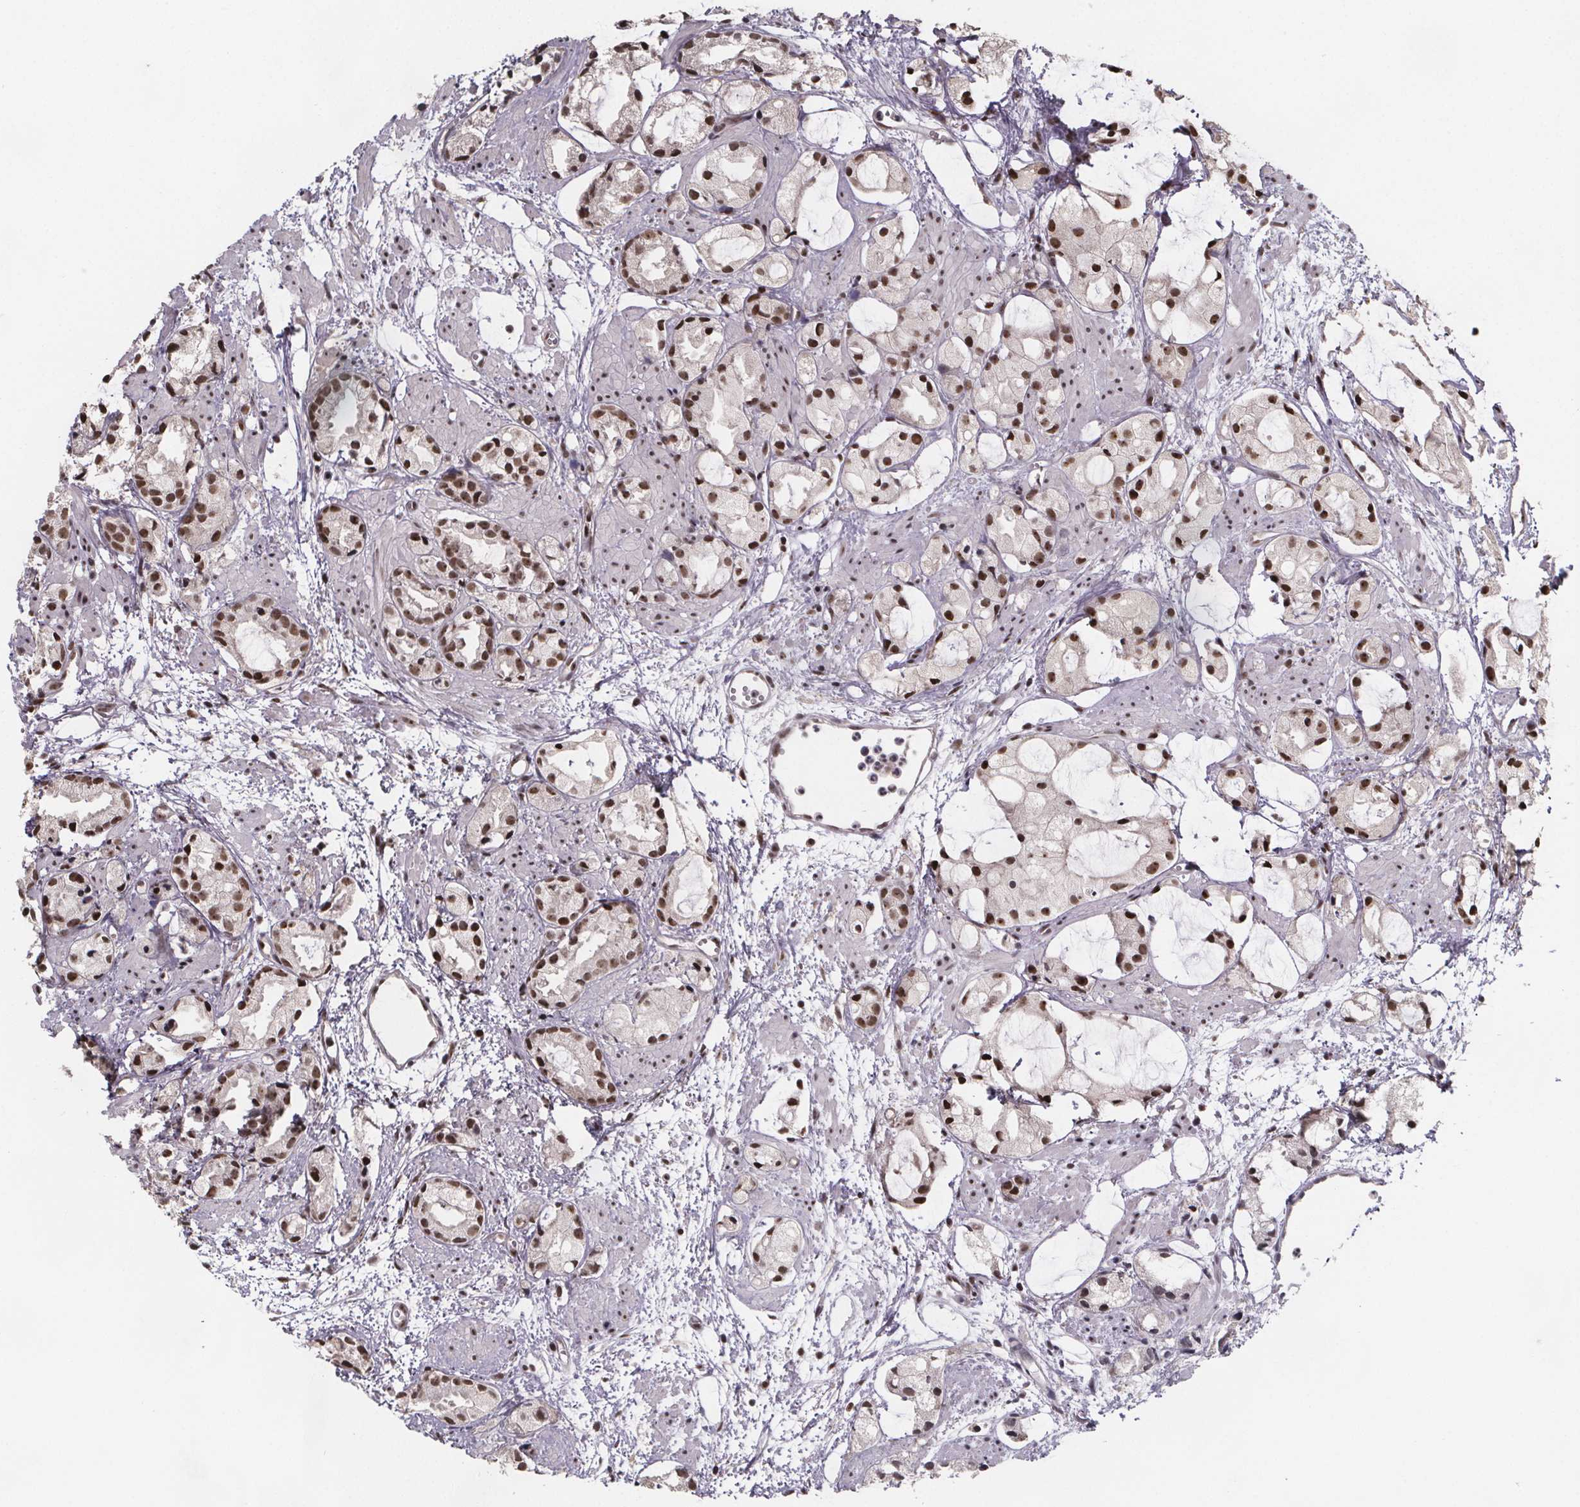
{"staining": {"intensity": "moderate", "quantity": ">75%", "location": "nuclear"}, "tissue": "prostate cancer", "cell_type": "Tumor cells", "image_type": "cancer", "snomed": [{"axis": "morphology", "description": "Adenocarcinoma, High grade"}, {"axis": "topography", "description": "Prostate"}], "caption": "Protein expression analysis of human prostate cancer (high-grade adenocarcinoma) reveals moderate nuclear positivity in approximately >75% of tumor cells.", "gene": "U2SURP", "patient": {"sex": "male", "age": 85}}